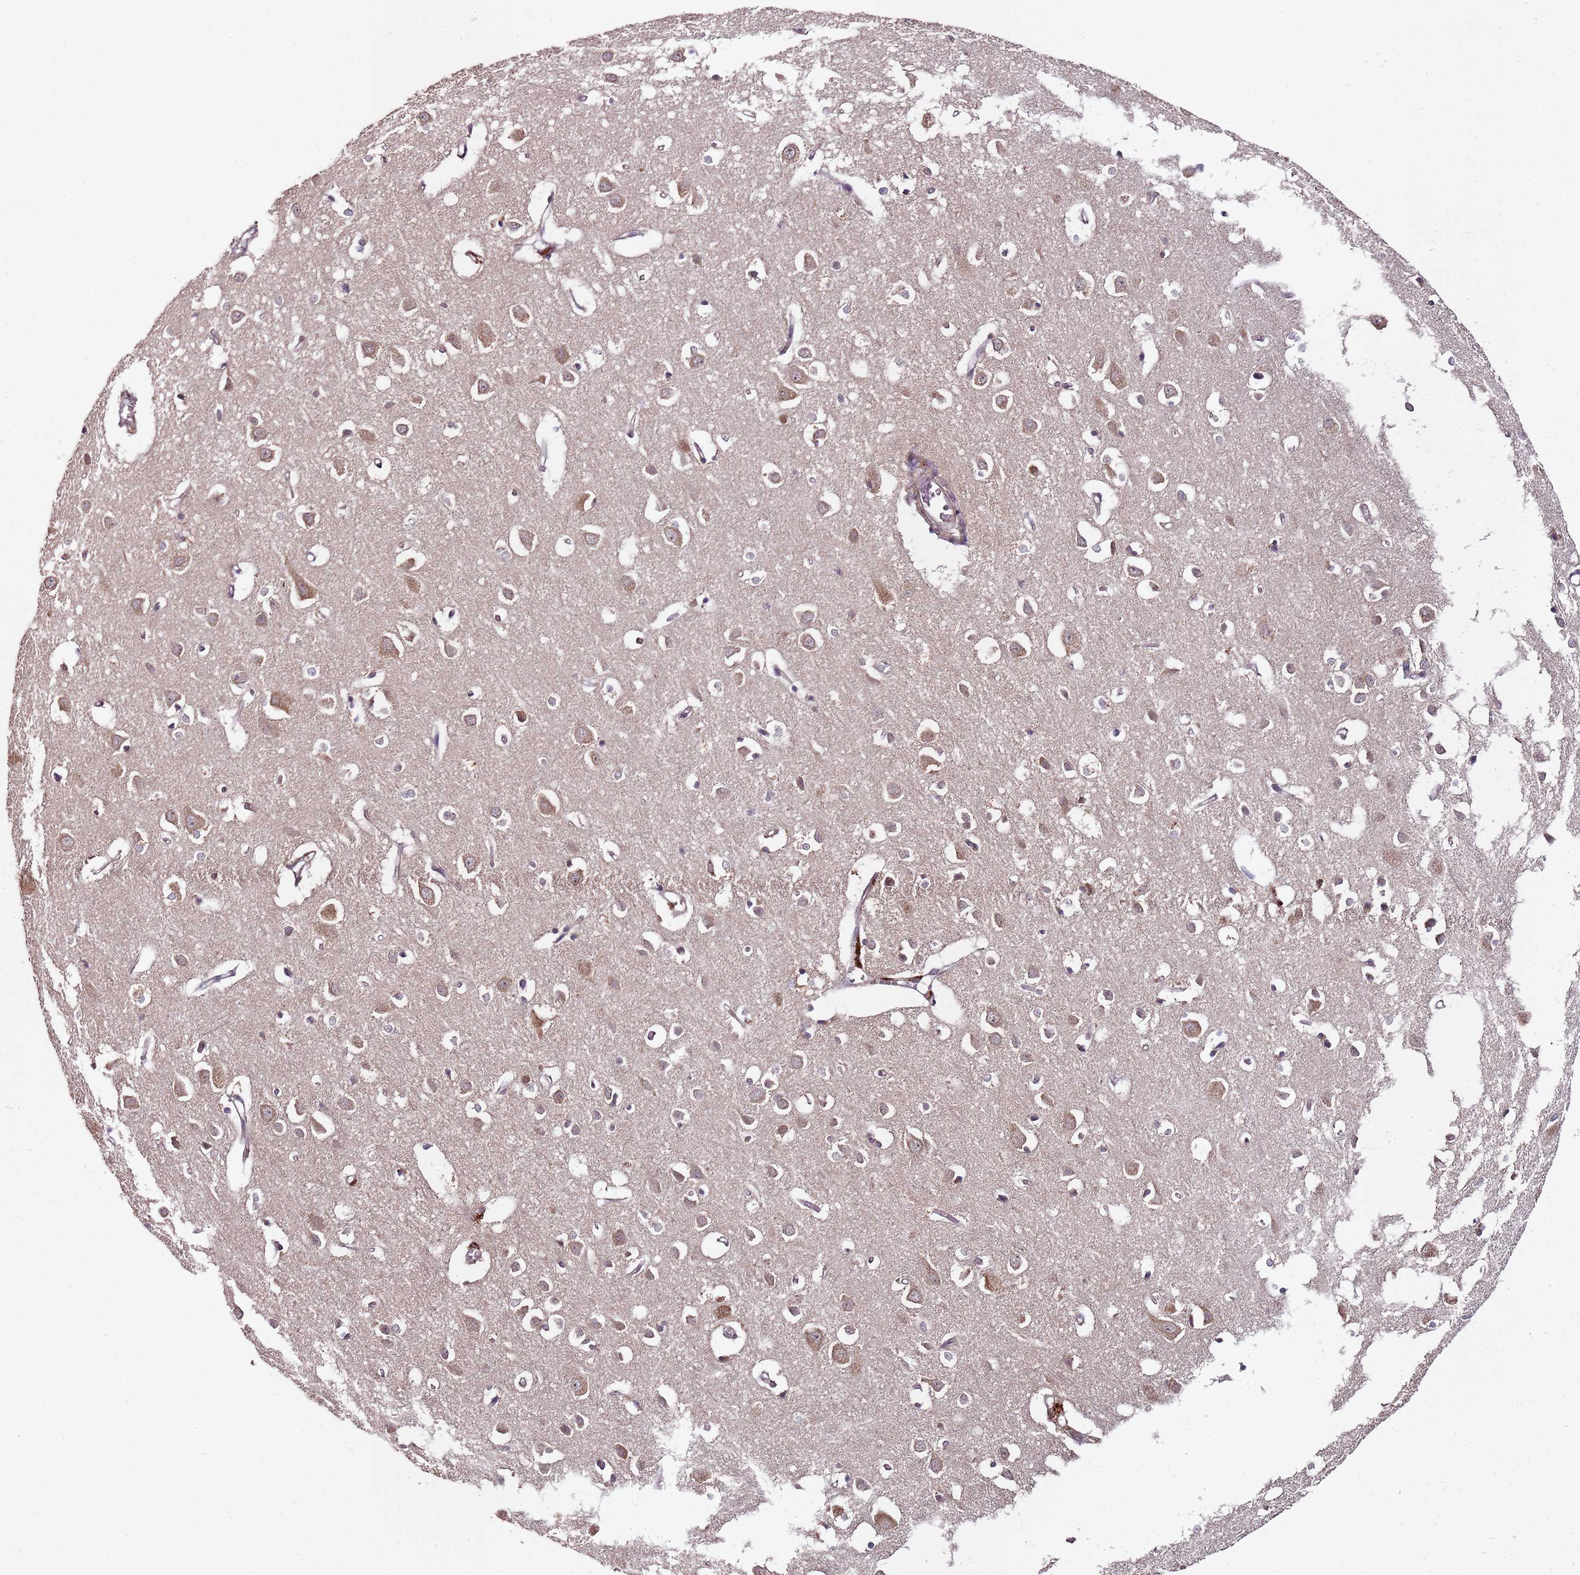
{"staining": {"intensity": "moderate", "quantity": "25%-75%", "location": "cytoplasmic/membranous"}, "tissue": "cerebral cortex", "cell_type": "Endothelial cells", "image_type": "normal", "snomed": [{"axis": "morphology", "description": "Normal tissue, NOS"}, {"axis": "topography", "description": "Cerebral cortex"}], "caption": "Moderate cytoplasmic/membranous protein staining is appreciated in approximately 25%-75% of endothelial cells in cerebral cortex.", "gene": "LIN37", "patient": {"sex": "female", "age": 64}}